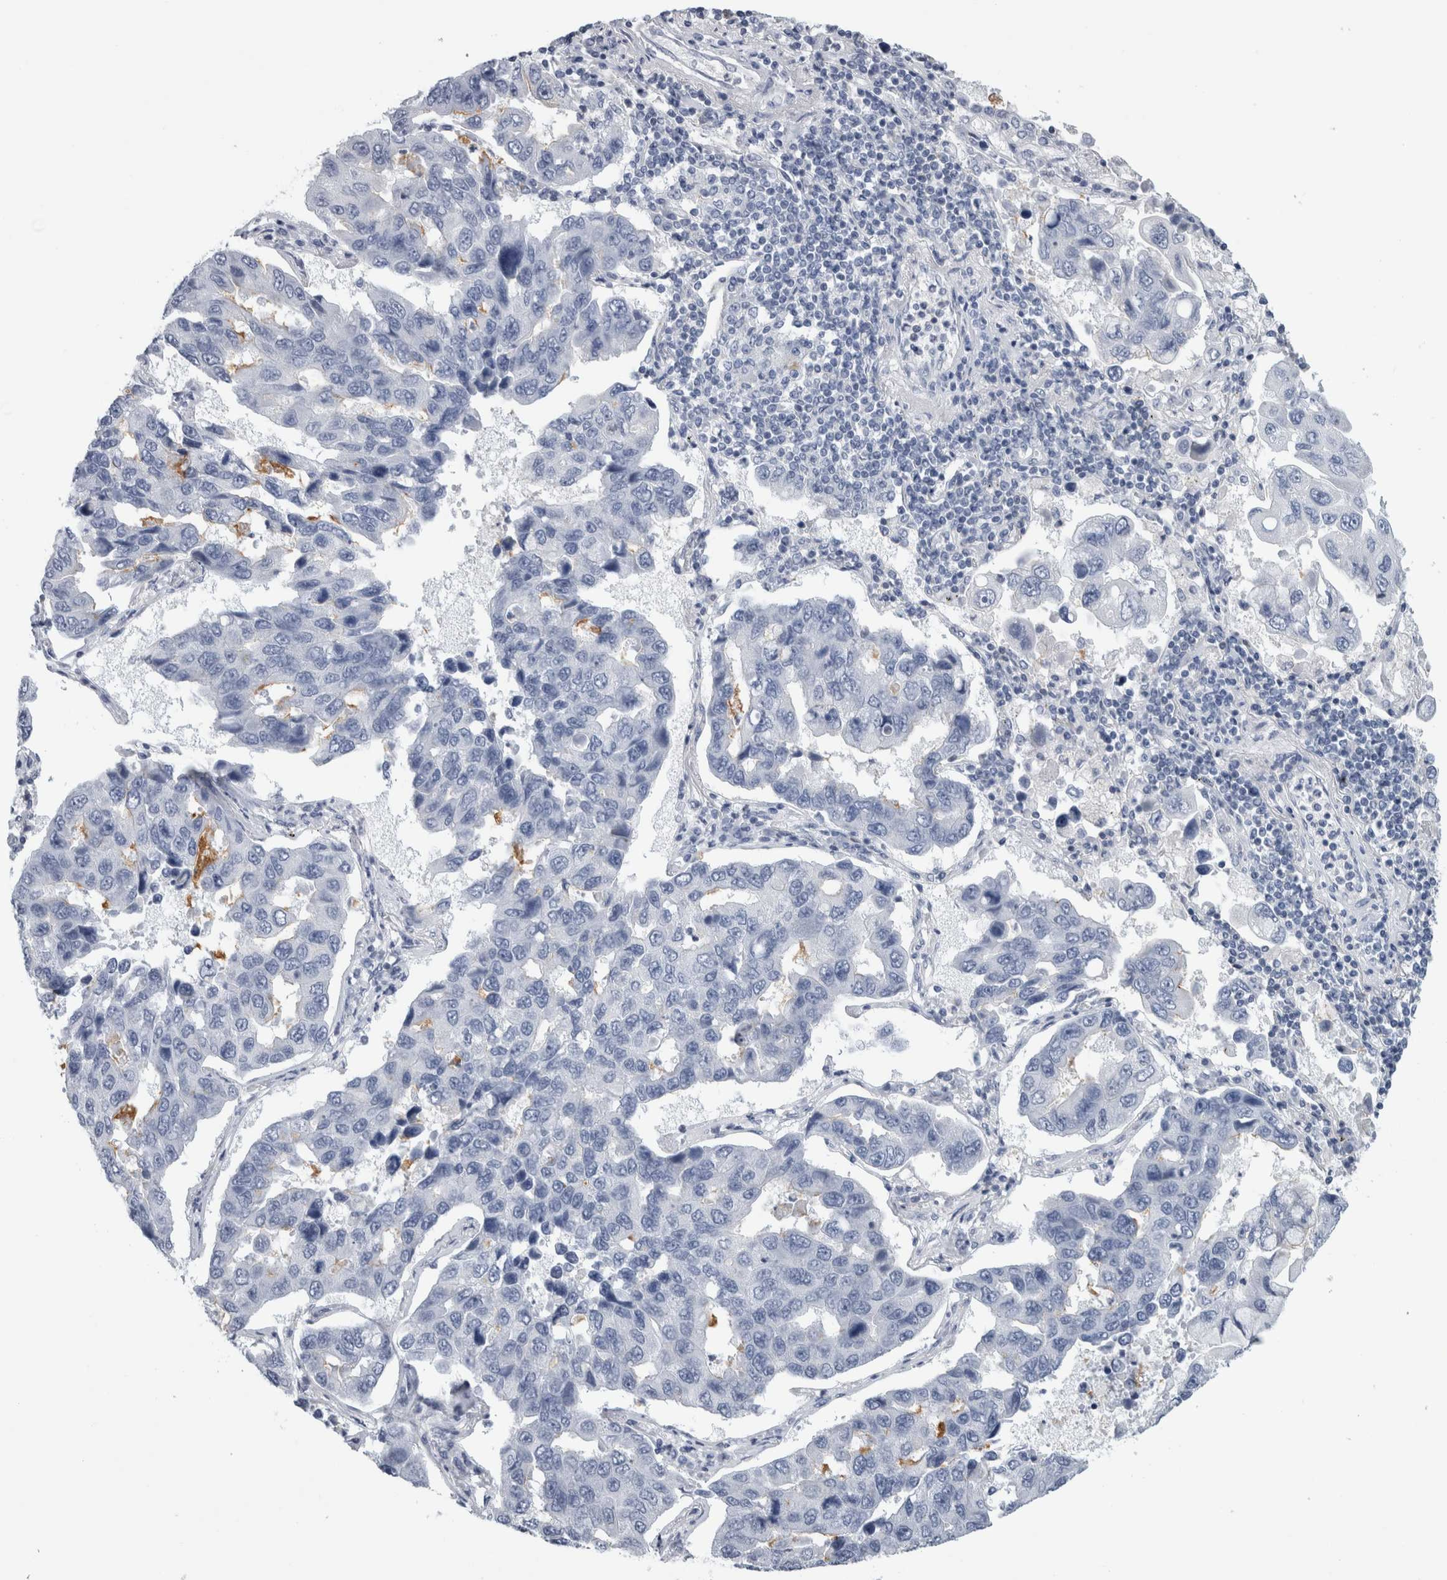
{"staining": {"intensity": "weak", "quantity": "<25%", "location": "cytoplasmic/membranous"}, "tissue": "lung cancer", "cell_type": "Tumor cells", "image_type": "cancer", "snomed": [{"axis": "morphology", "description": "Adenocarcinoma, NOS"}, {"axis": "topography", "description": "Lung"}], "caption": "An image of lung cancer stained for a protein displays no brown staining in tumor cells.", "gene": "ANKFY1", "patient": {"sex": "male", "age": 64}}